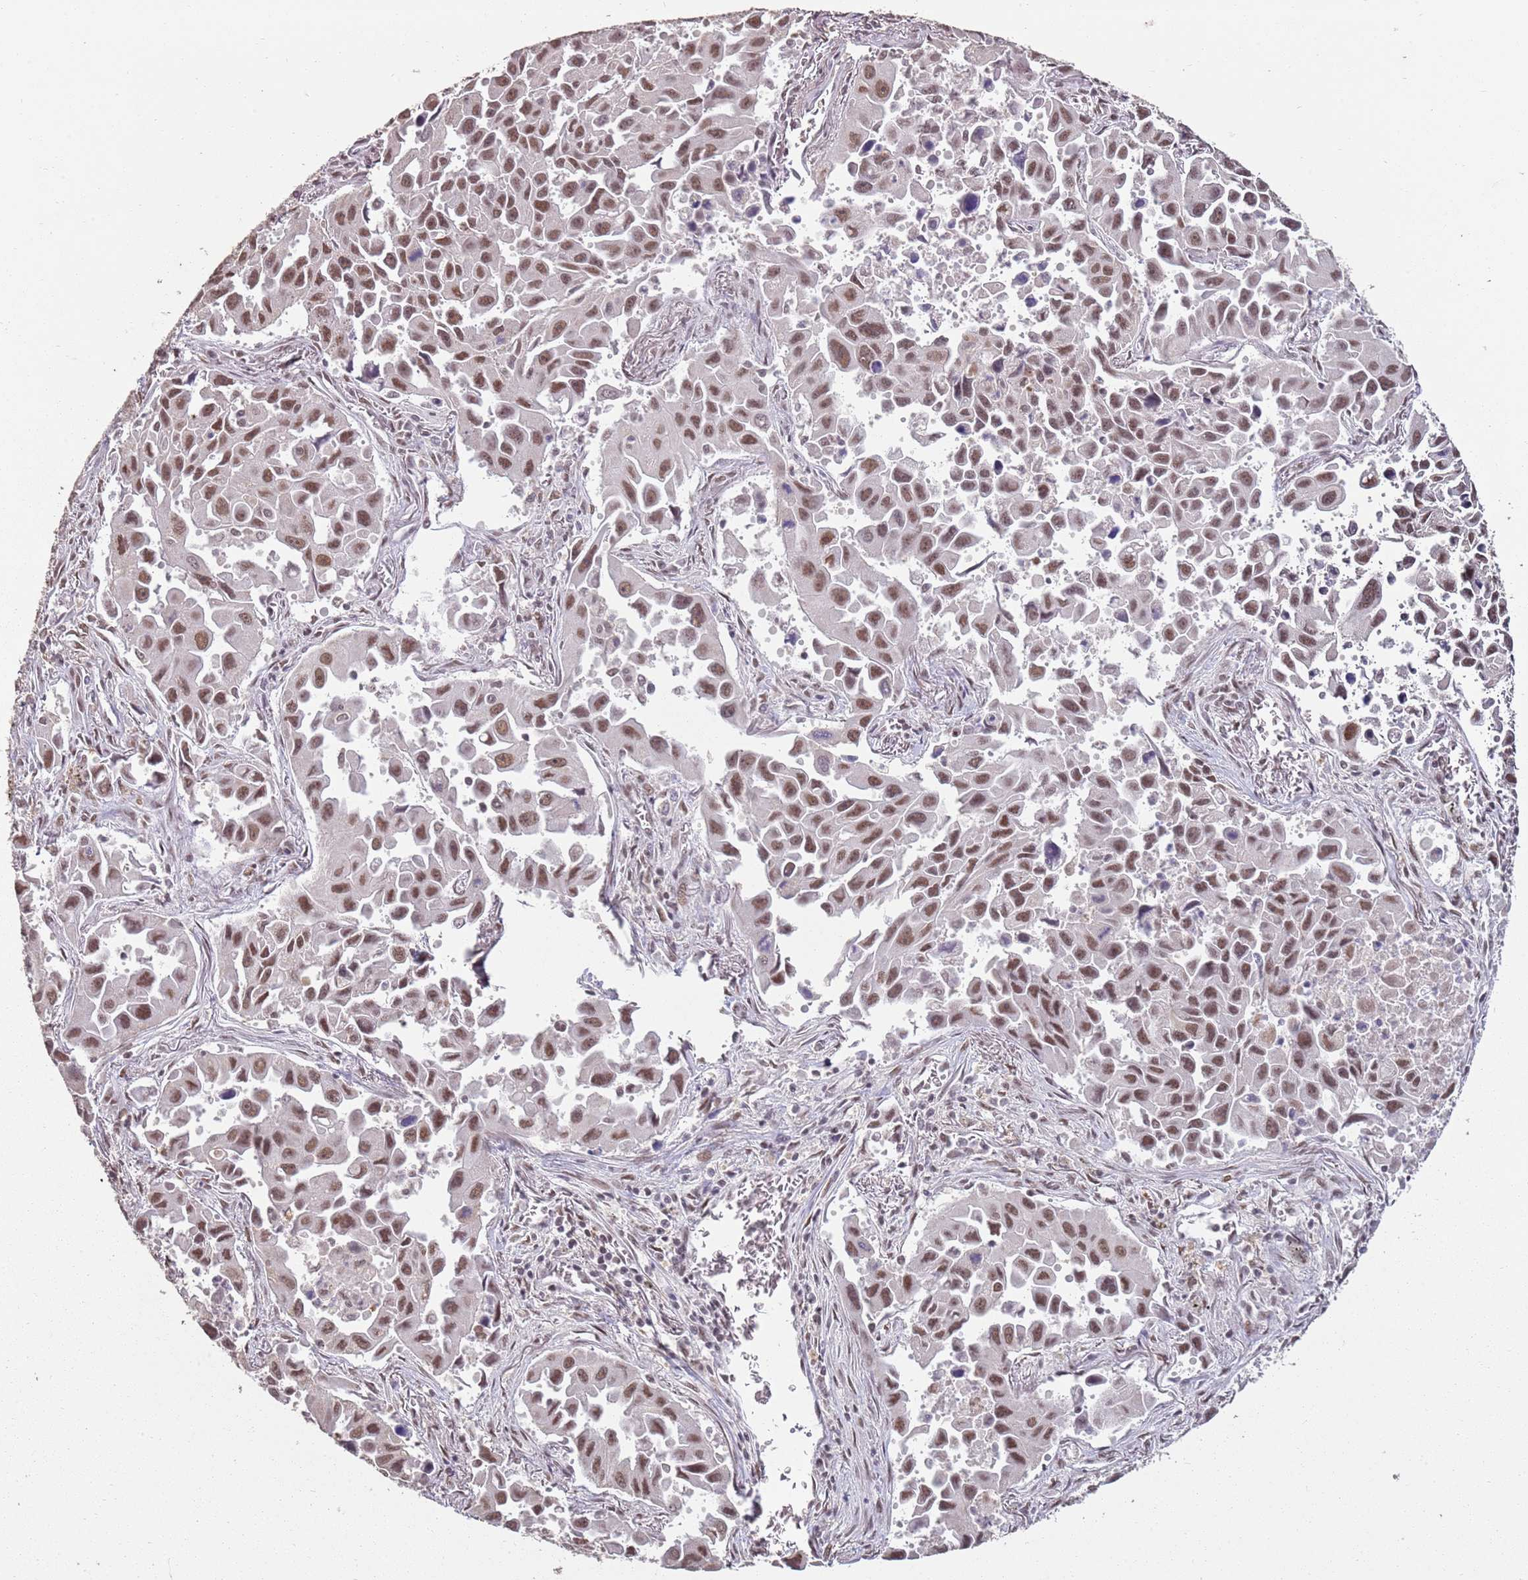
{"staining": {"intensity": "moderate", "quantity": ">75%", "location": "nuclear"}, "tissue": "lung cancer", "cell_type": "Tumor cells", "image_type": "cancer", "snomed": [{"axis": "morphology", "description": "Adenocarcinoma, NOS"}, {"axis": "topography", "description": "Lung"}], "caption": "Human lung adenocarcinoma stained with a brown dye exhibits moderate nuclear positive staining in about >75% of tumor cells.", "gene": "ARL14EP", "patient": {"sex": "male", "age": 66}}